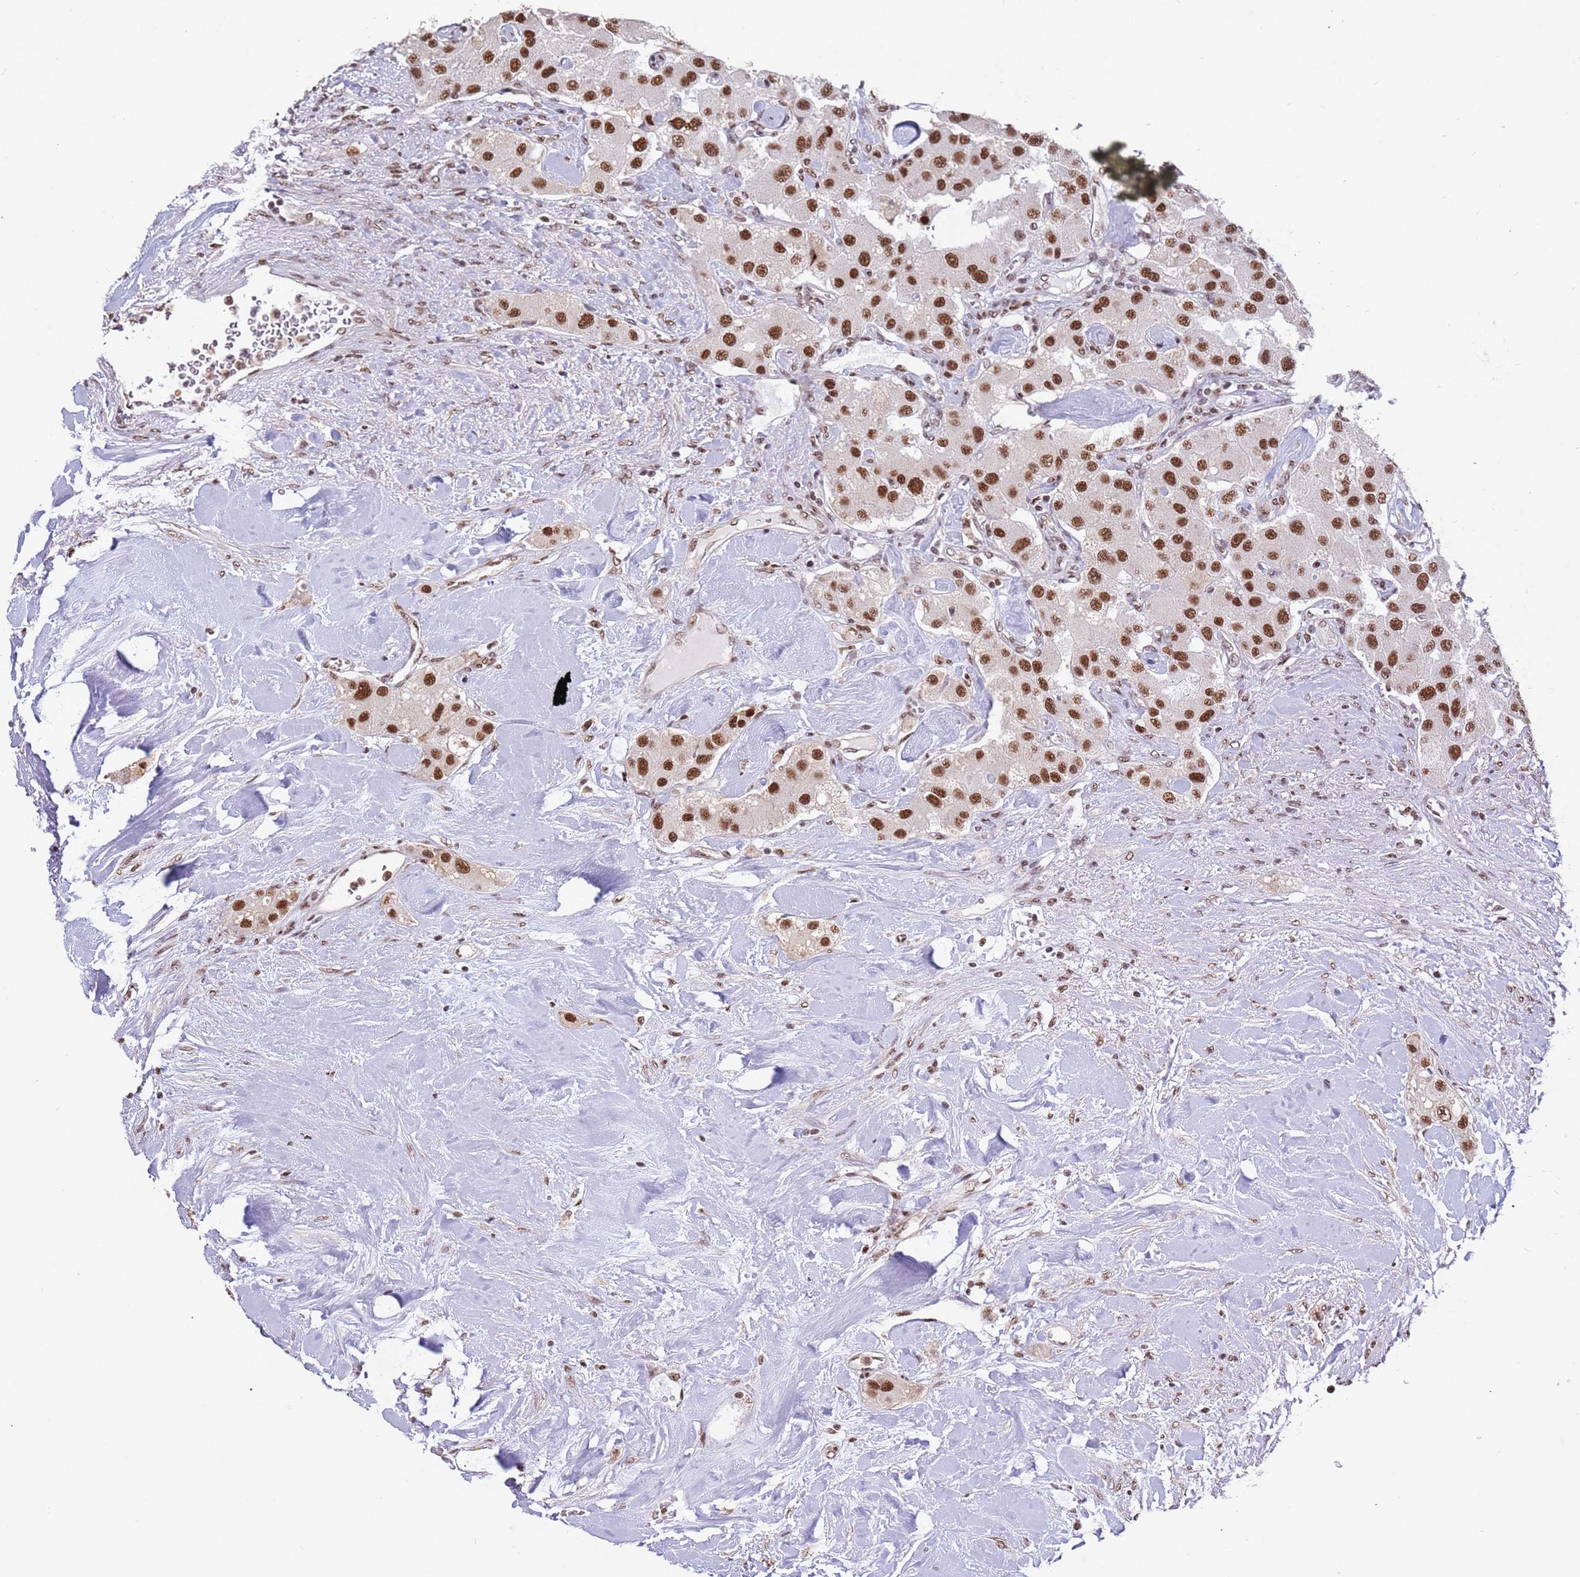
{"staining": {"intensity": "moderate", "quantity": ">75%", "location": "nuclear"}, "tissue": "carcinoid", "cell_type": "Tumor cells", "image_type": "cancer", "snomed": [{"axis": "morphology", "description": "Carcinoid, malignant, NOS"}, {"axis": "topography", "description": "Pancreas"}], "caption": "Tumor cells exhibit medium levels of moderate nuclear staining in about >75% of cells in carcinoid.", "gene": "ESF1", "patient": {"sex": "male", "age": 41}}